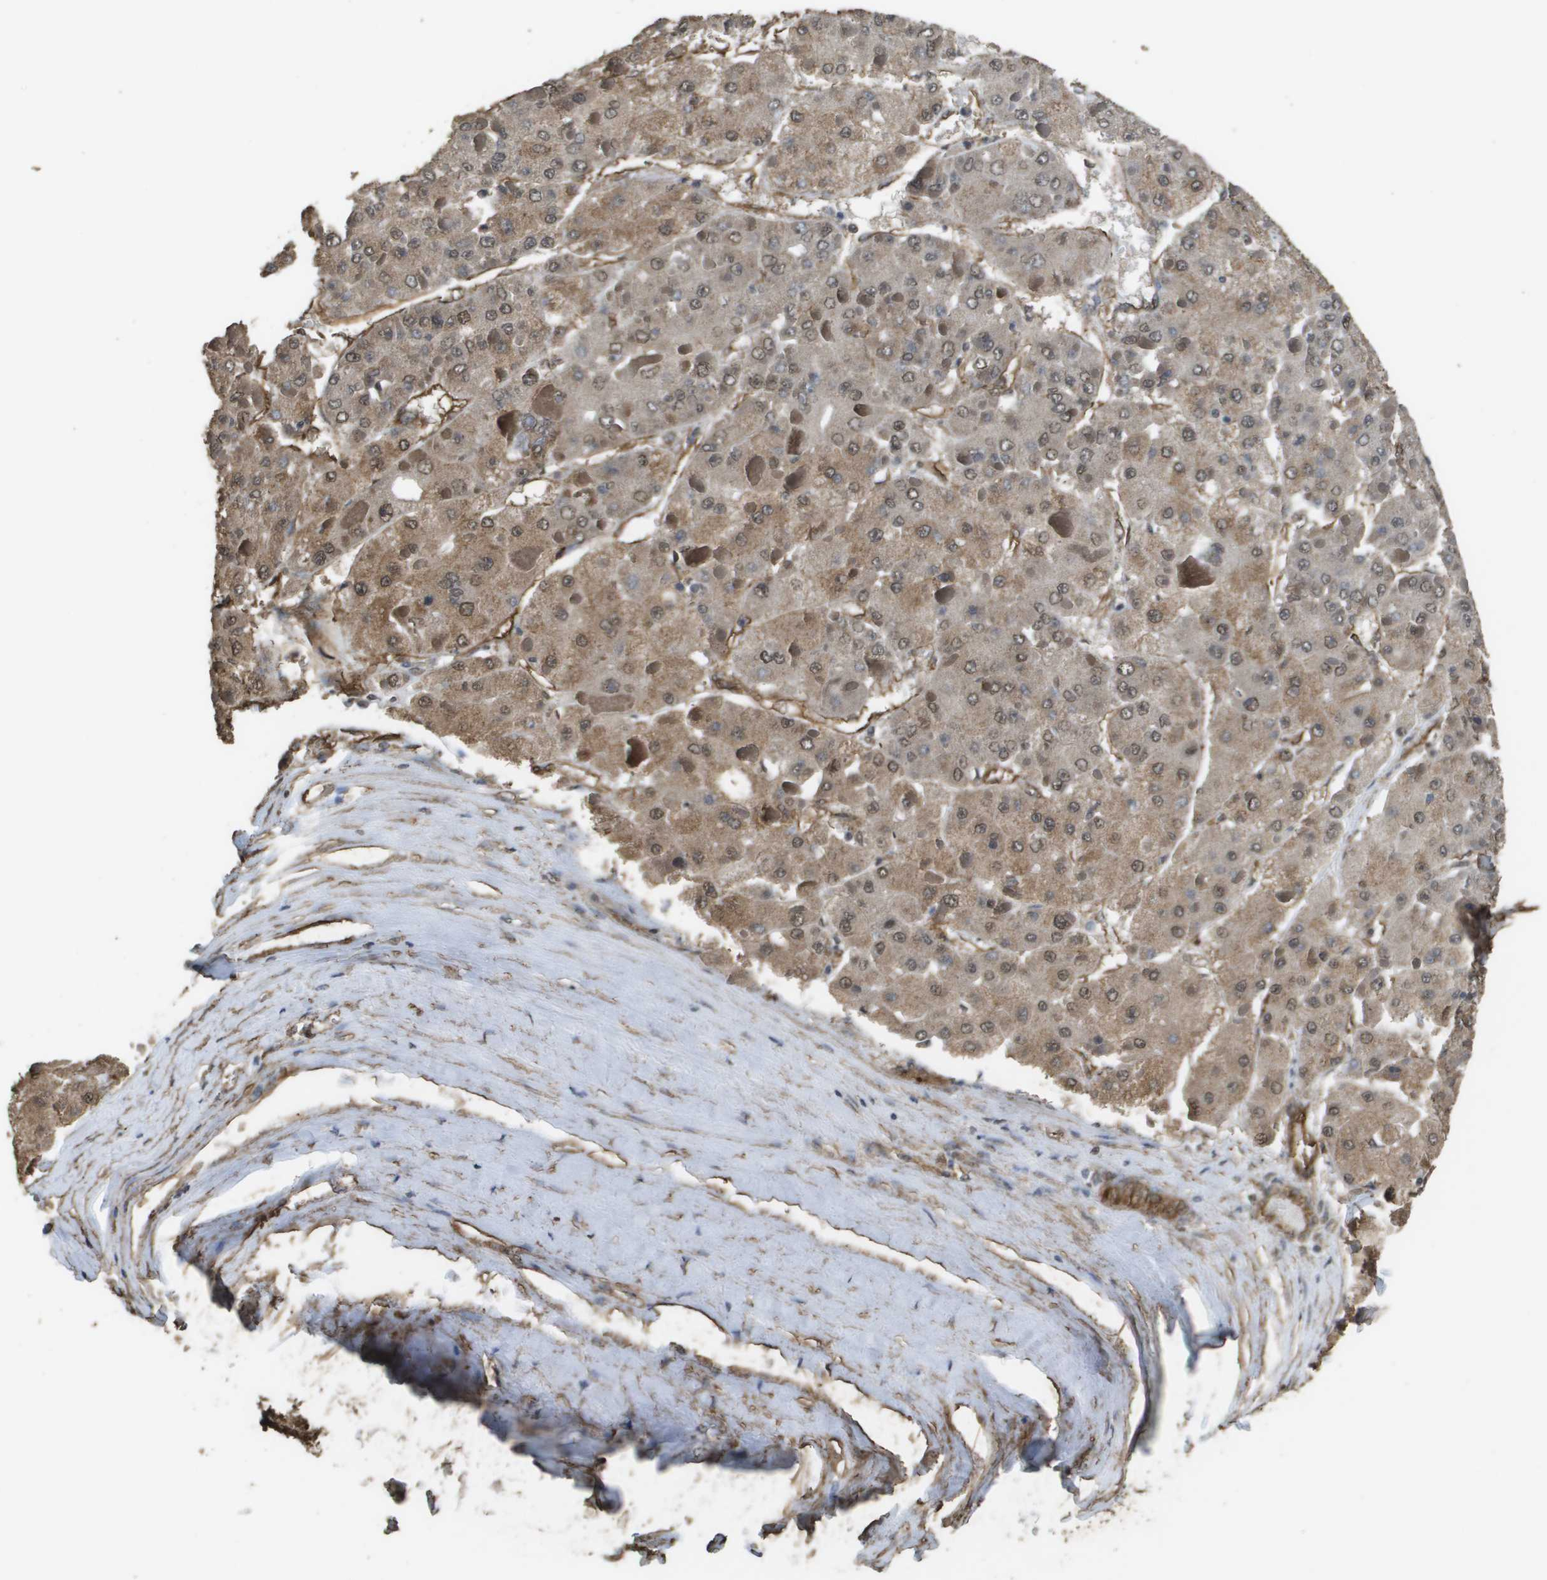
{"staining": {"intensity": "moderate", "quantity": ">75%", "location": "cytoplasmic/membranous,nuclear"}, "tissue": "liver cancer", "cell_type": "Tumor cells", "image_type": "cancer", "snomed": [{"axis": "morphology", "description": "Carcinoma, Hepatocellular, NOS"}, {"axis": "topography", "description": "Liver"}], "caption": "Liver hepatocellular carcinoma was stained to show a protein in brown. There is medium levels of moderate cytoplasmic/membranous and nuclear staining in approximately >75% of tumor cells.", "gene": "AAMP", "patient": {"sex": "female", "age": 73}}